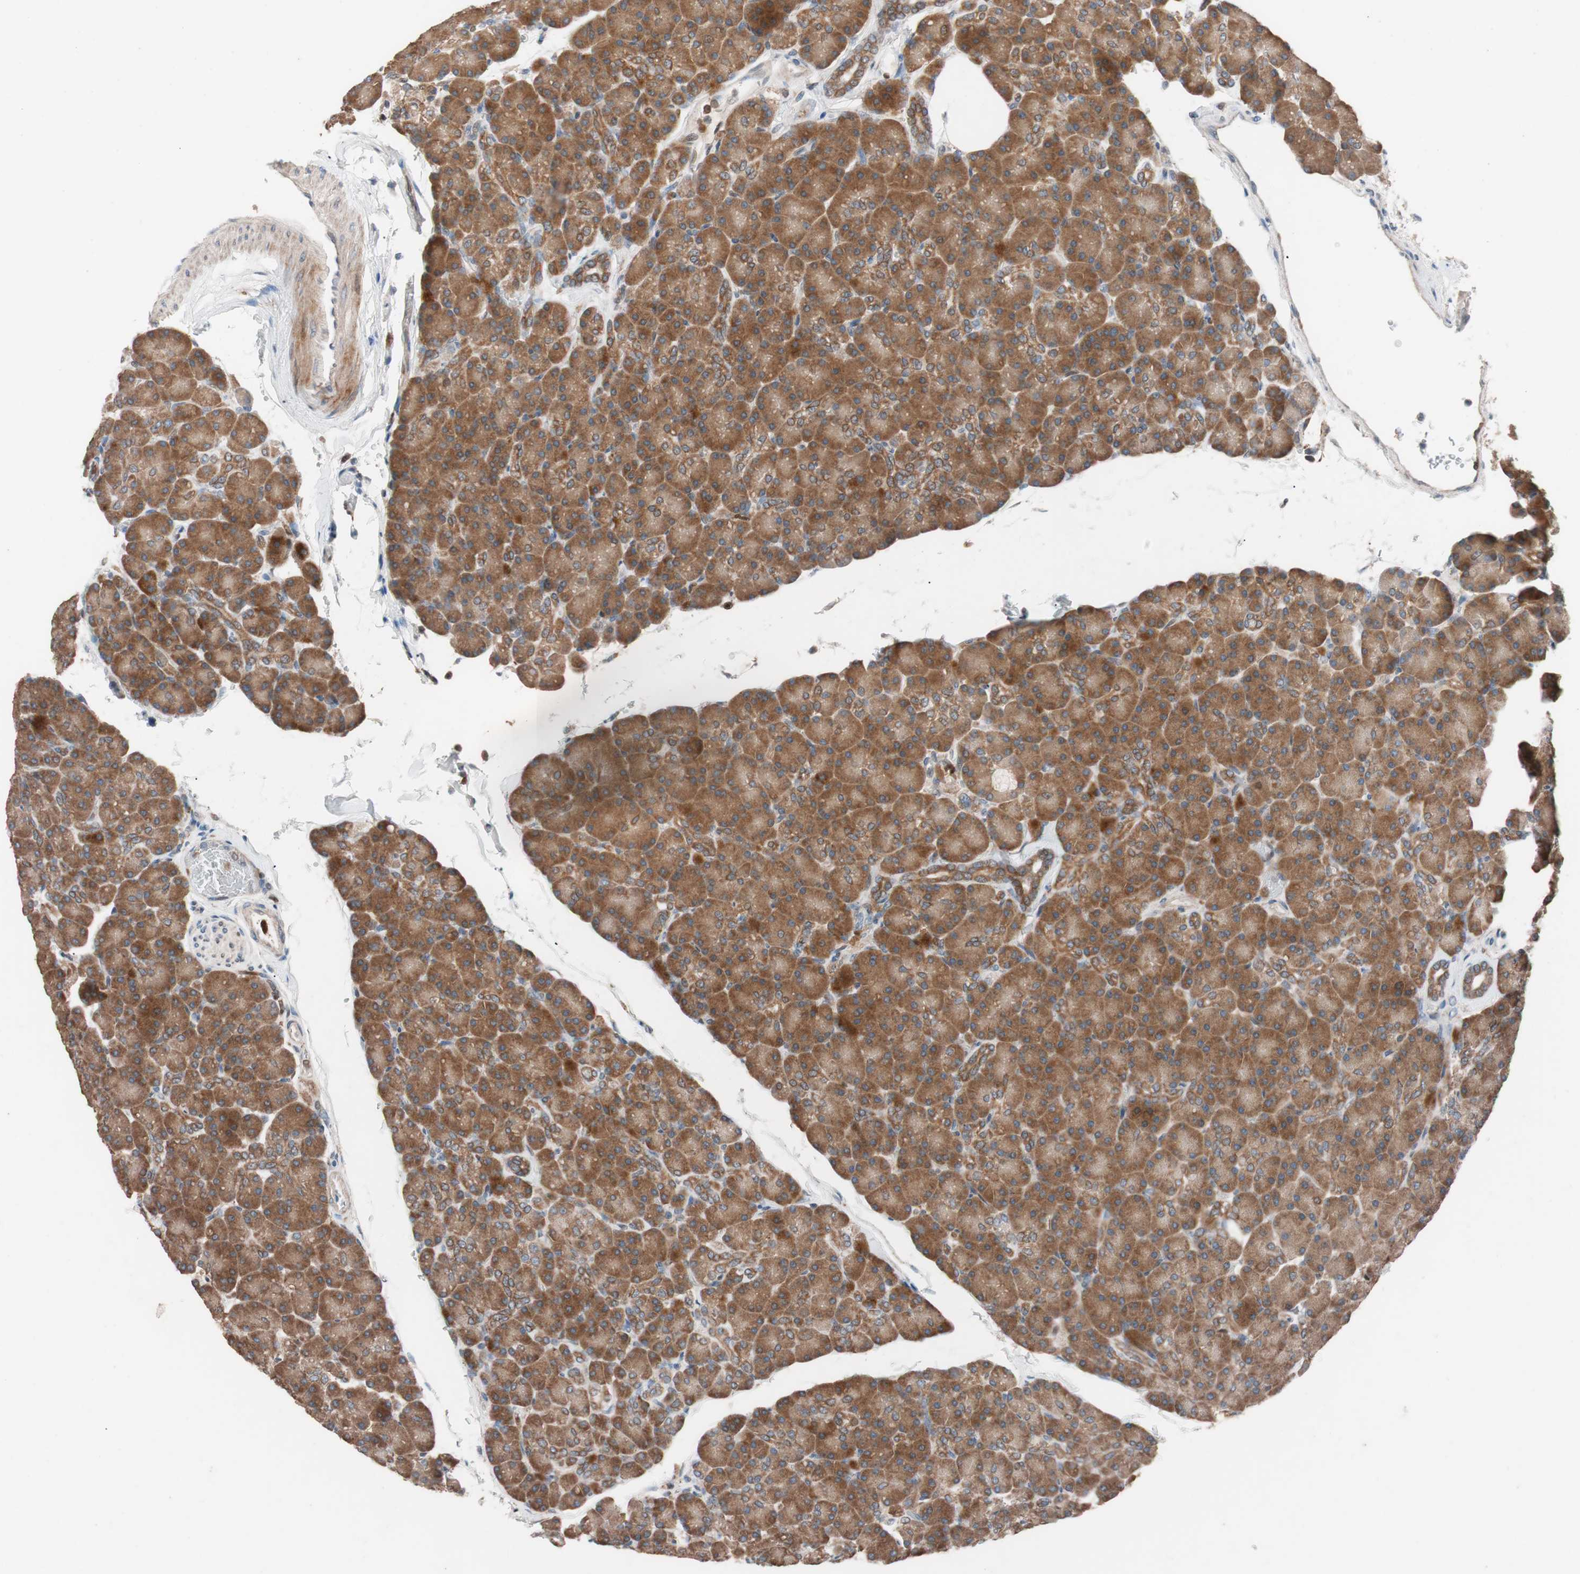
{"staining": {"intensity": "strong", "quantity": ">75%", "location": "cytoplasmic/membranous"}, "tissue": "pancreas", "cell_type": "Exocrine glandular cells", "image_type": "normal", "snomed": [{"axis": "morphology", "description": "Normal tissue, NOS"}, {"axis": "topography", "description": "Pancreas"}], "caption": "Pancreas stained with DAB (3,3'-diaminobenzidine) IHC shows high levels of strong cytoplasmic/membranous positivity in about >75% of exocrine glandular cells. (IHC, brightfield microscopy, high magnification).", "gene": "FAAH", "patient": {"sex": "female", "age": 43}}